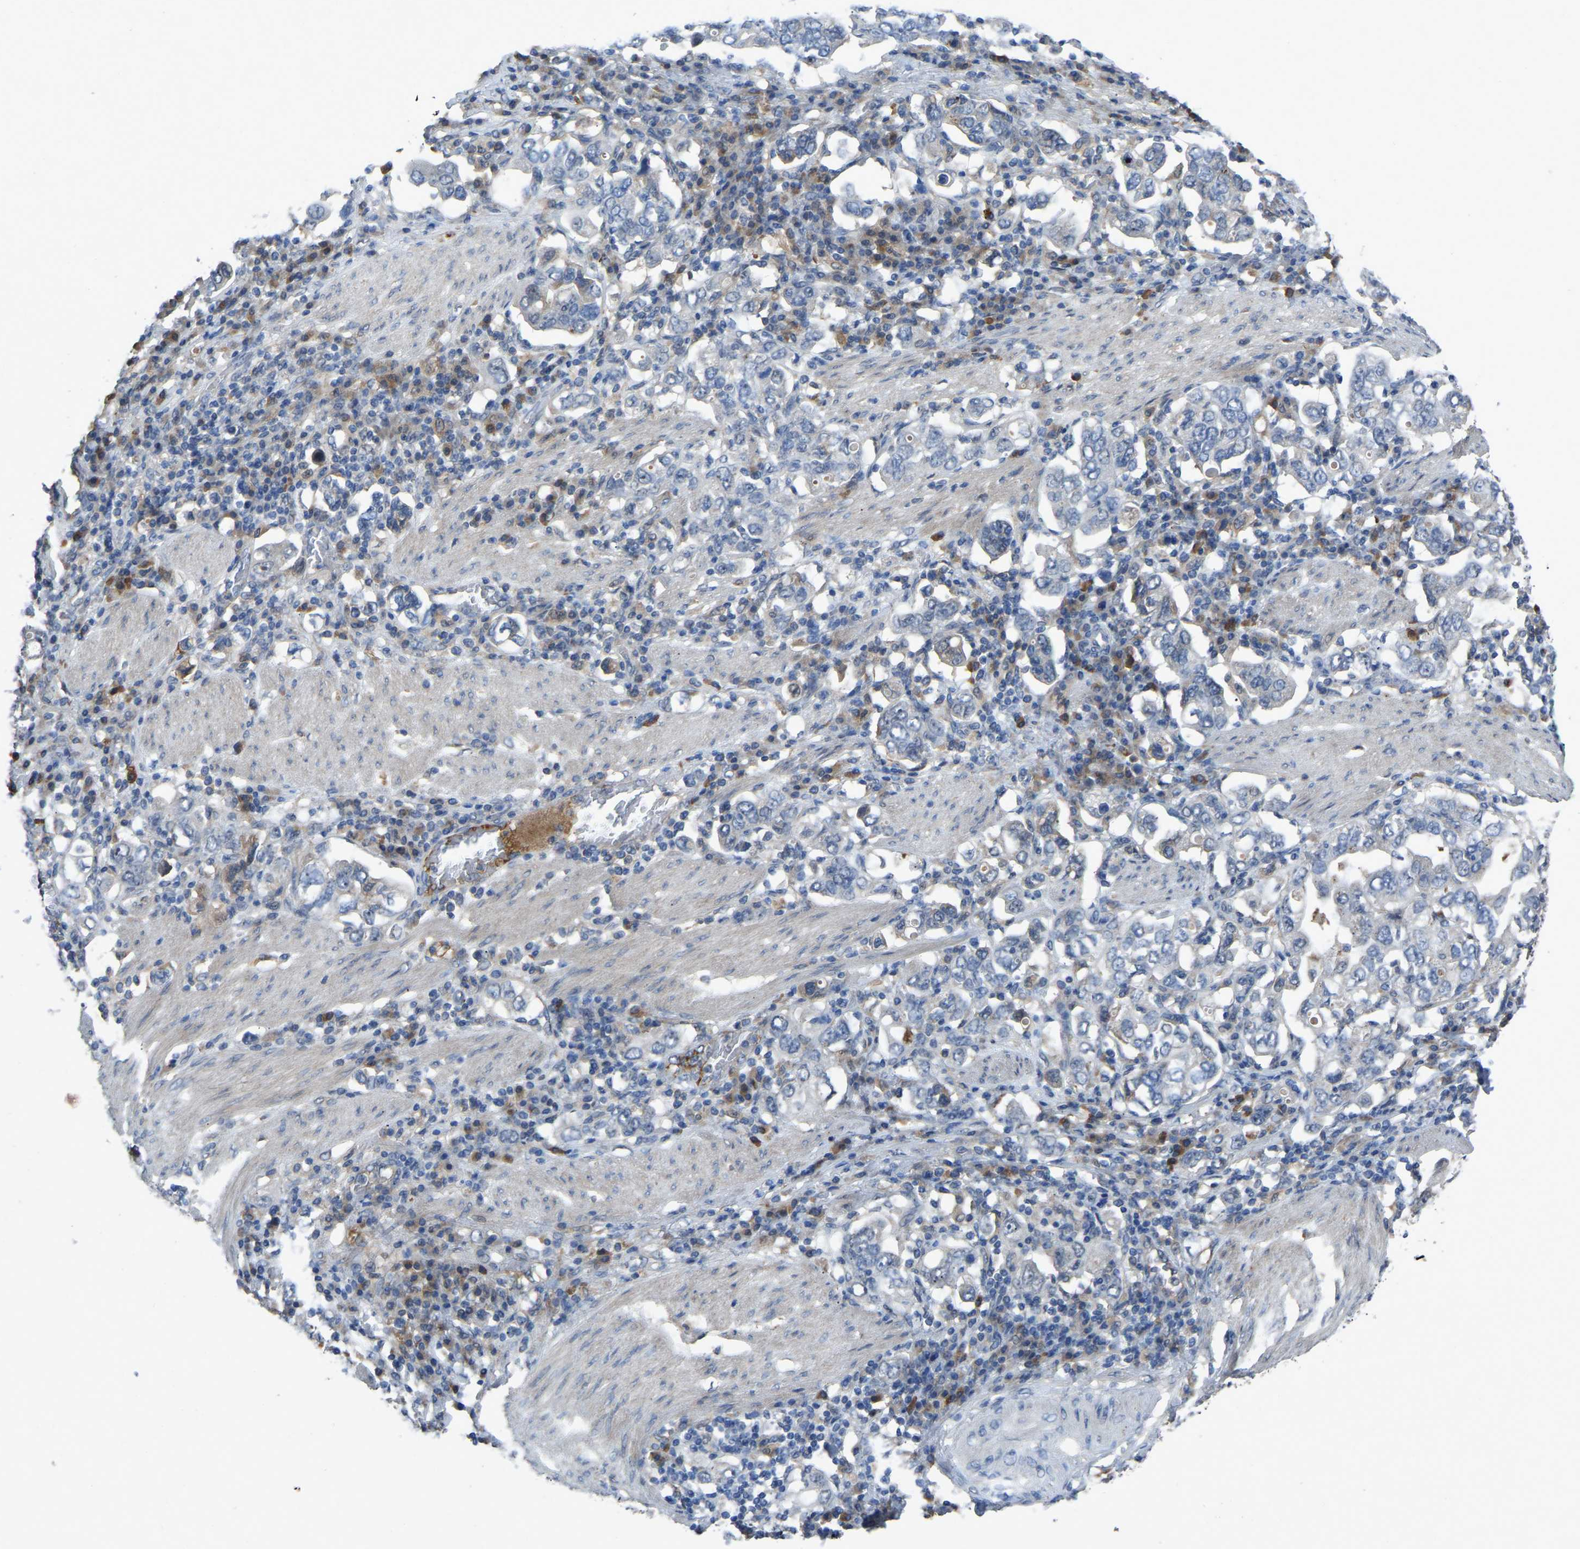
{"staining": {"intensity": "negative", "quantity": "none", "location": "none"}, "tissue": "stomach cancer", "cell_type": "Tumor cells", "image_type": "cancer", "snomed": [{"axis": "morphology", "description": "Adenocarcinoma, NOS"}, {"axis": "topography", "description": "Stomach, upper"}], "caption": "A micrograph of stomach cancer stained for a protein reveals no brown staining in tumor cells.", "gene": "FHIT", "patient": {"sex": "male", "age": 62}}